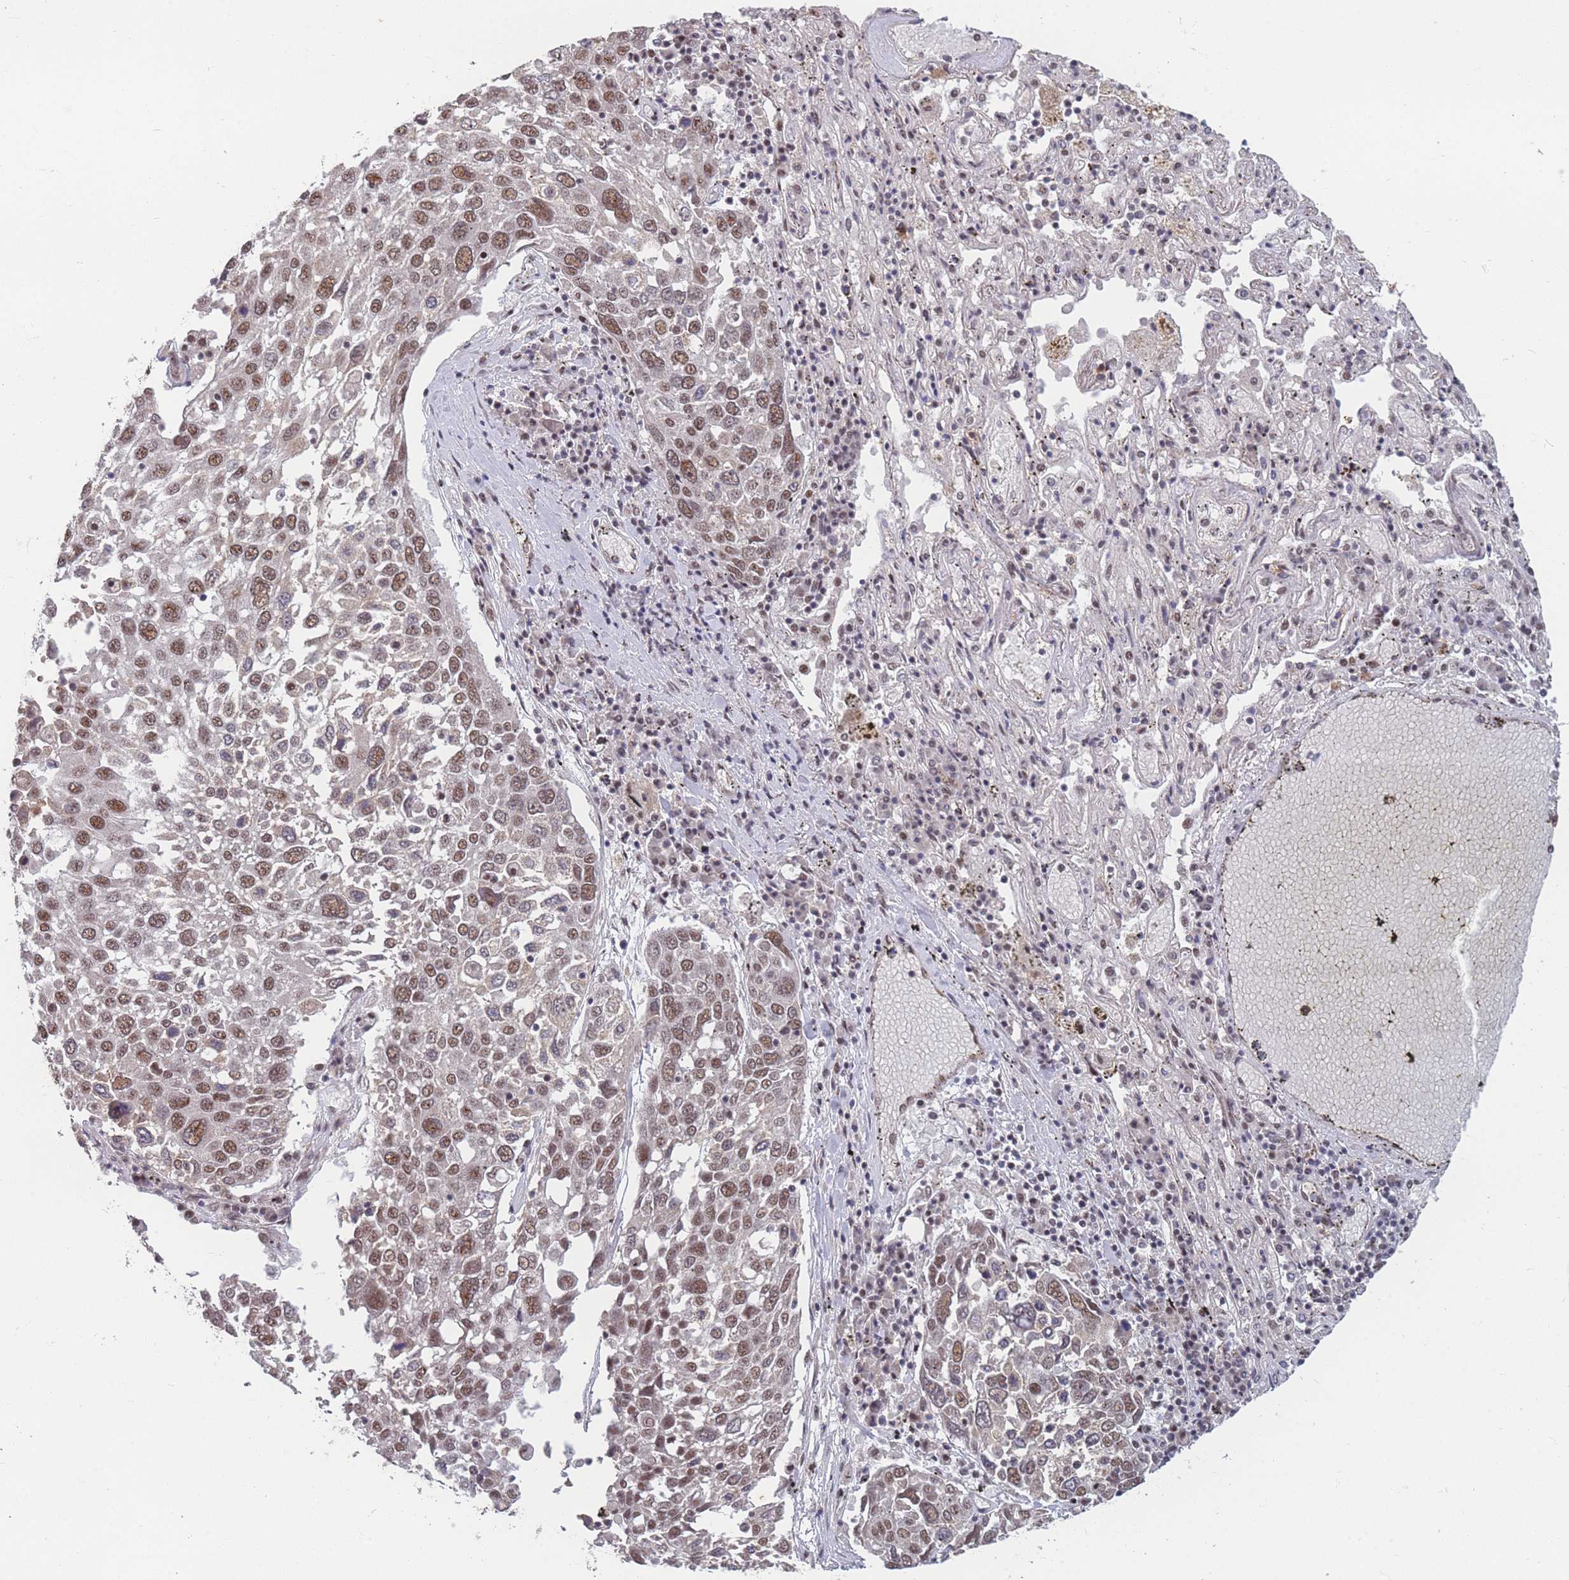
{"staining": {"intensity": "moderate", "quantity": ">75%", "location": "nuclear"}, "tissue": "lung cancer", "cell_type": "Tumor cells", "image_type": "cancer", "snomed": [{"axis": "morphology", "description": "Squamous cell carcinoma, NOS"}, {"axis": "topography", "description": "Lung"}], "caption": "A brown stain labels moderate nuclear positivity of a protein in human lung cancer tumor cells.", "gene": "SNRPA1", "patient": {"sex": "male", "age": 65}}